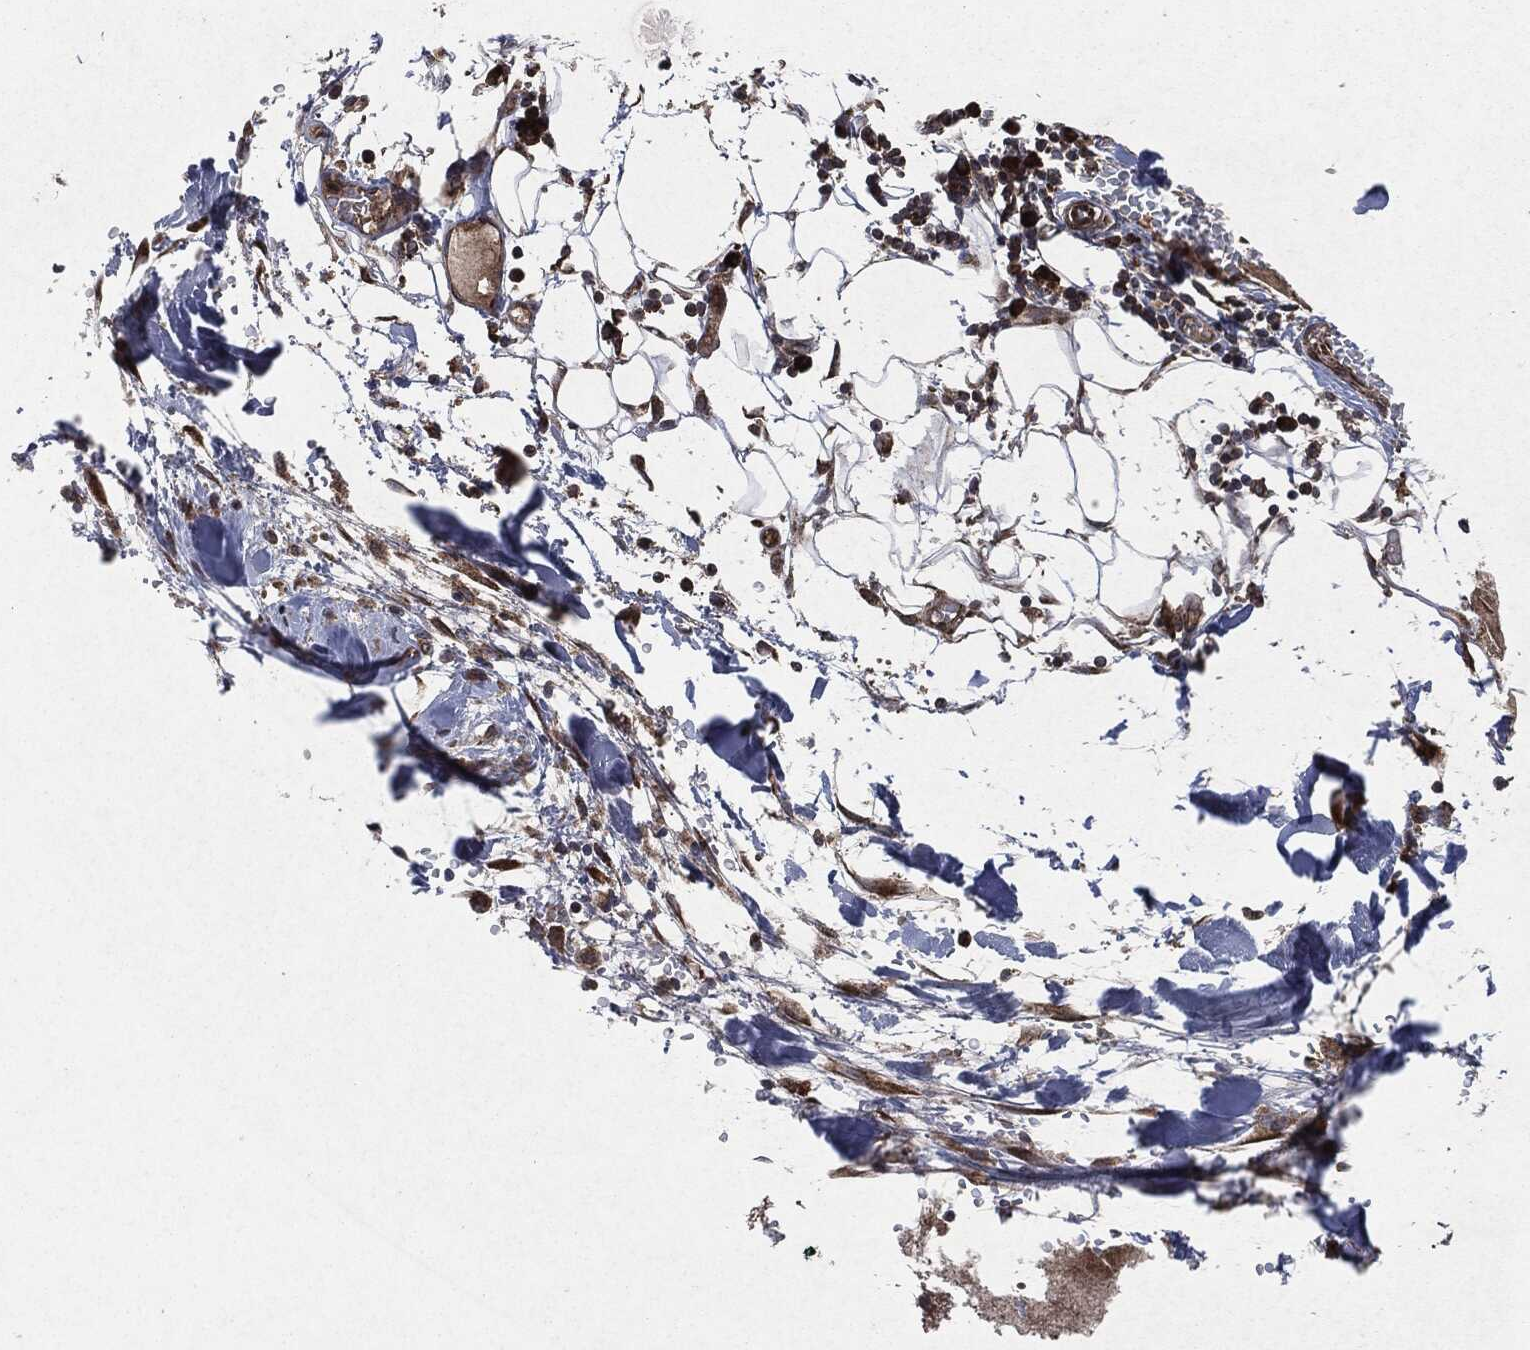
{"staining": {"intensity": "moderate", "quantity": ">75%", "location": "cytoplasmic/membranous"}, "tissue": "melanoma", "cell_type": "Tumor cells", "image_type": "cancer", "snomed": [{"axis": "morphology", "description": "Malignant melanoma, Metastatic site"}, {"axis": "topography", "description": "Lymph node"}], "caption": "The histopathology image exhibits immunohistochemical staining of malignant melanoma (metastatic site). There is moderate cytoplasmic/membranous staining is present in about >75% of tumor cells. Using DAB (brown) and hematoxylin (blue) stains, captured at high magnification using brightfield microscopy.", "gene": "RAF1", "patient": {"sex": "male", "age": 50}}